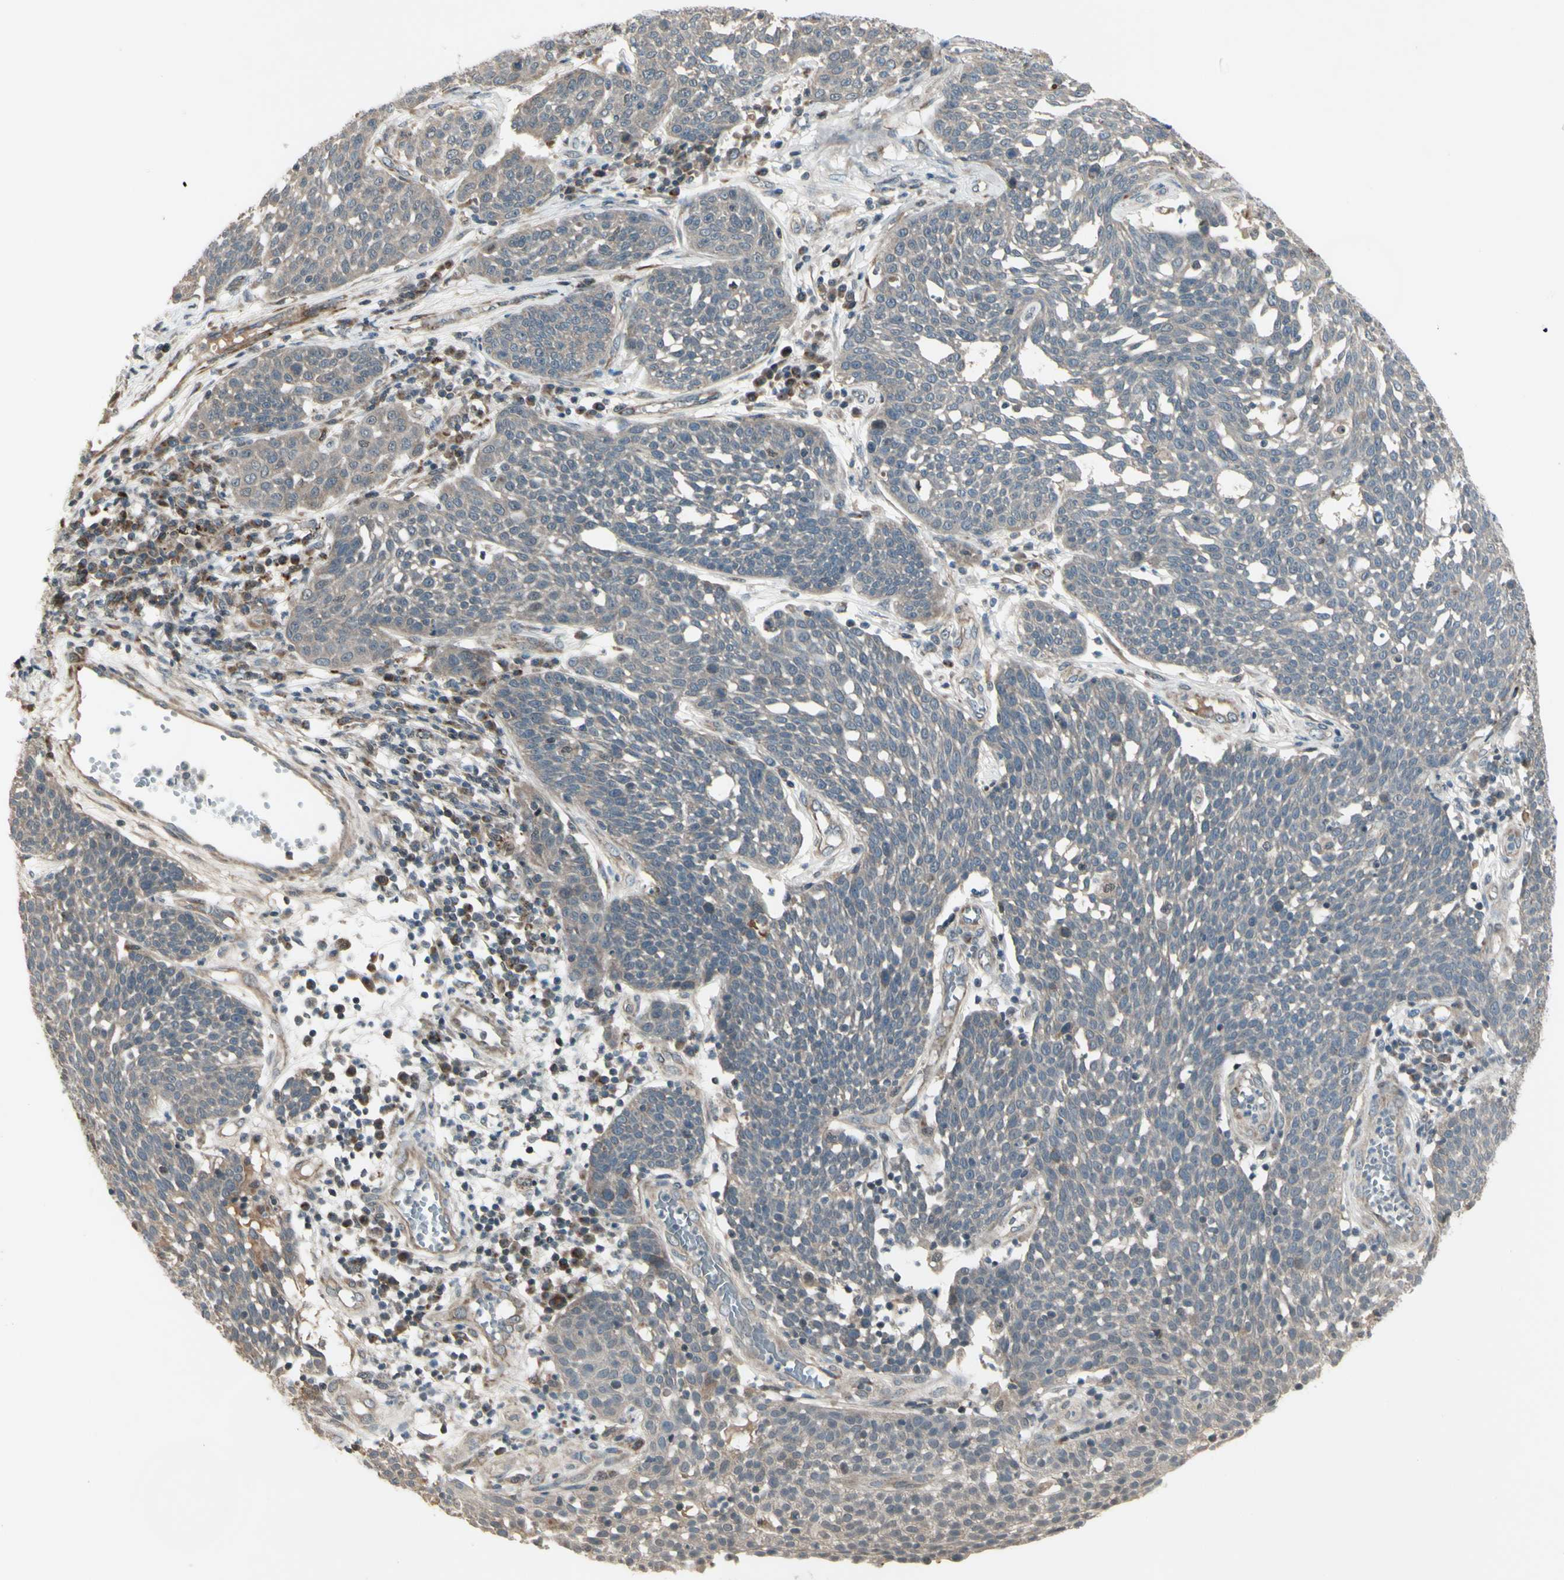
{"staining": {"intensity": "weak", "quantity": "25%-75%", "location": "cytoplasmic/membranous"}, "tissue": "cervical cancer", "cell_type": "Tumor cells", "image_type": "cancer", "snomed": [{"axis": "morphology", "description": "Squamous cell carcinoma, NOS"}, {"axis": "topography", "description": "Cervix"}], "caption": "IHC of cervical cancer demonstrates low levels of weak cytoplasmic/membranous expression in about 25%-75% of tumor cells.", "gene": "OSTM1", "patient": {"sex": "female", "age": 34}}